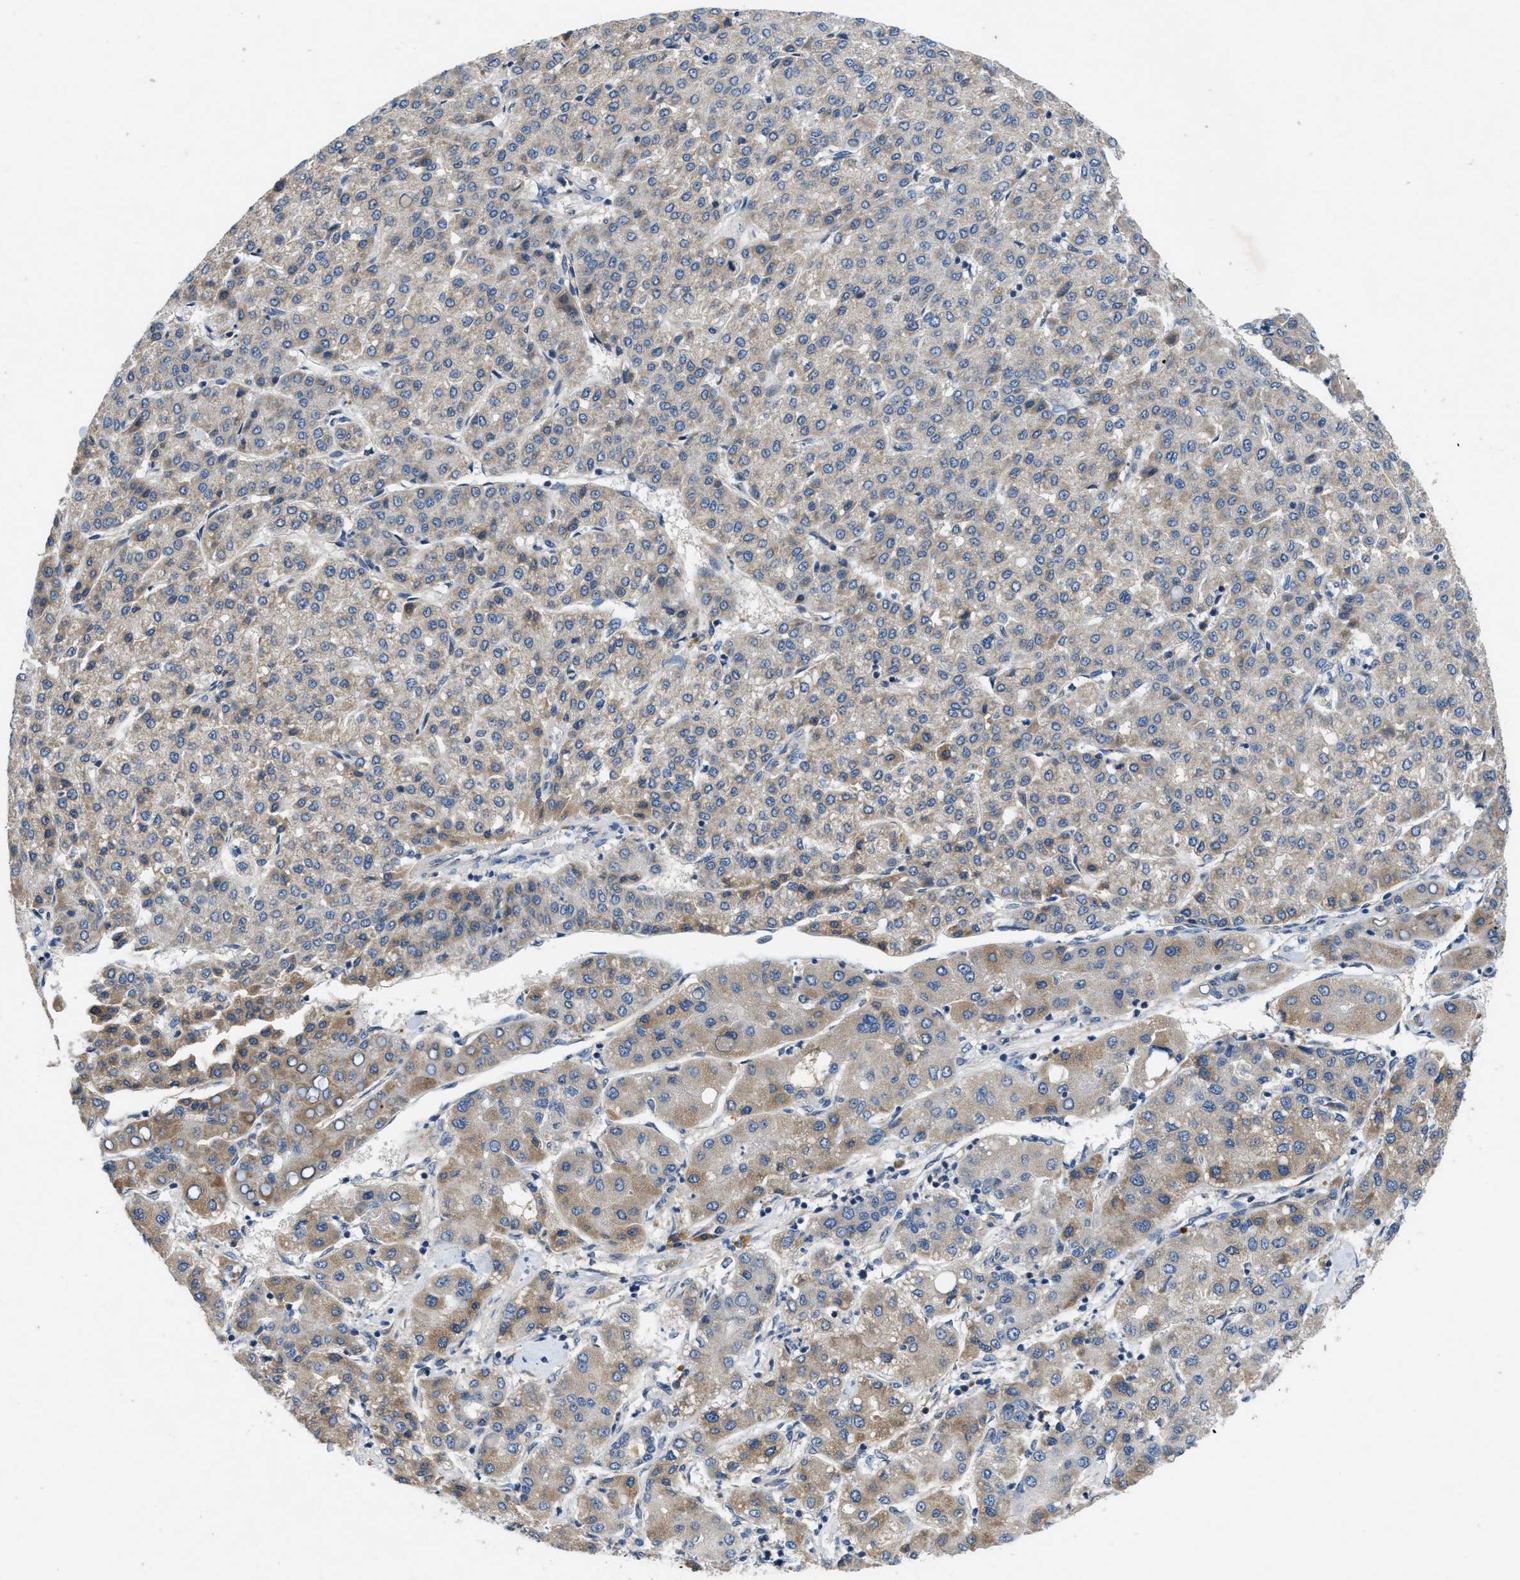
{"staining": {"intensity": "moderate", "quantity": "<25%", "location": "cytoplasmic/membranous"}, "tissue": "liver cancer", "cell_type": "Tumor cells", "image_type": "cancer", "snomed": [{"axis": "morphology", "description": "Carcinoma, Hepatocellular, NOS"}, {"axis": "topography", "description": "Liver"}], "caption": "Immunohistochemical staining of liver cancer (hepatocellular carcinoma) demonstrates low levels of moderate cytoplasmic/membranous protein staining in about <25% of tumor cells.", "gene": "PNKD", "patient": {"sex": "male", "age": 65}}